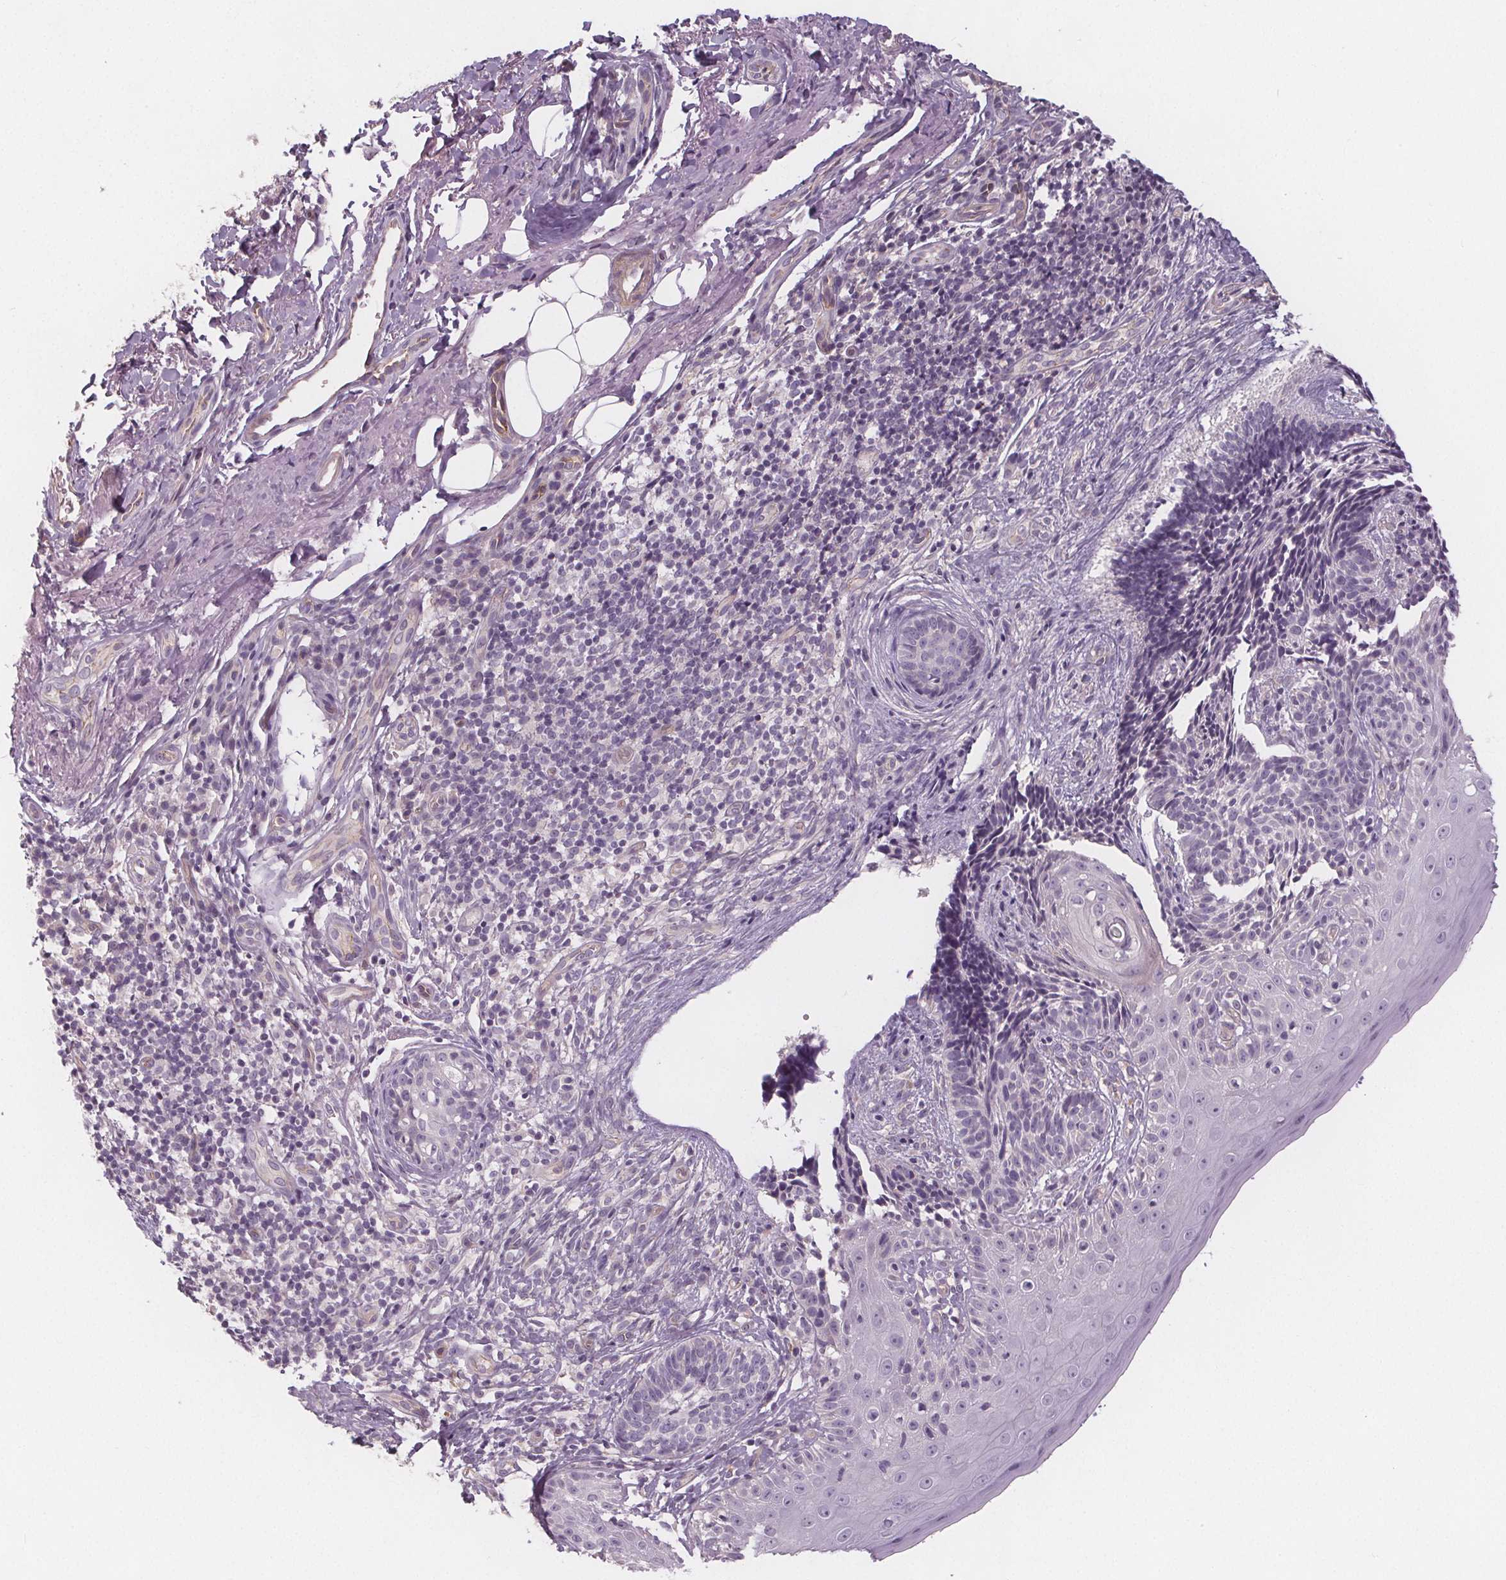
{"staining": {"intensity": "negative", "quantity": "none", "location": "none"}, "tissue": "skin cancer", "cell_type": "Tumor cells", "image_type": "cancer", "snomed": [{"axis": "morphology", "description": "Normal tissue, NOS"}, {"axis": "morphology", "description": "Basal cell carcinoma"}, {"axis": "topography", "description": "Skin"}], "caption": "A photomicrograph of human skin basal cell carcinoma is negative for staining in tumor cells.", "gene": "VNN1", "patient": {"sex": "male", "age": 68}}